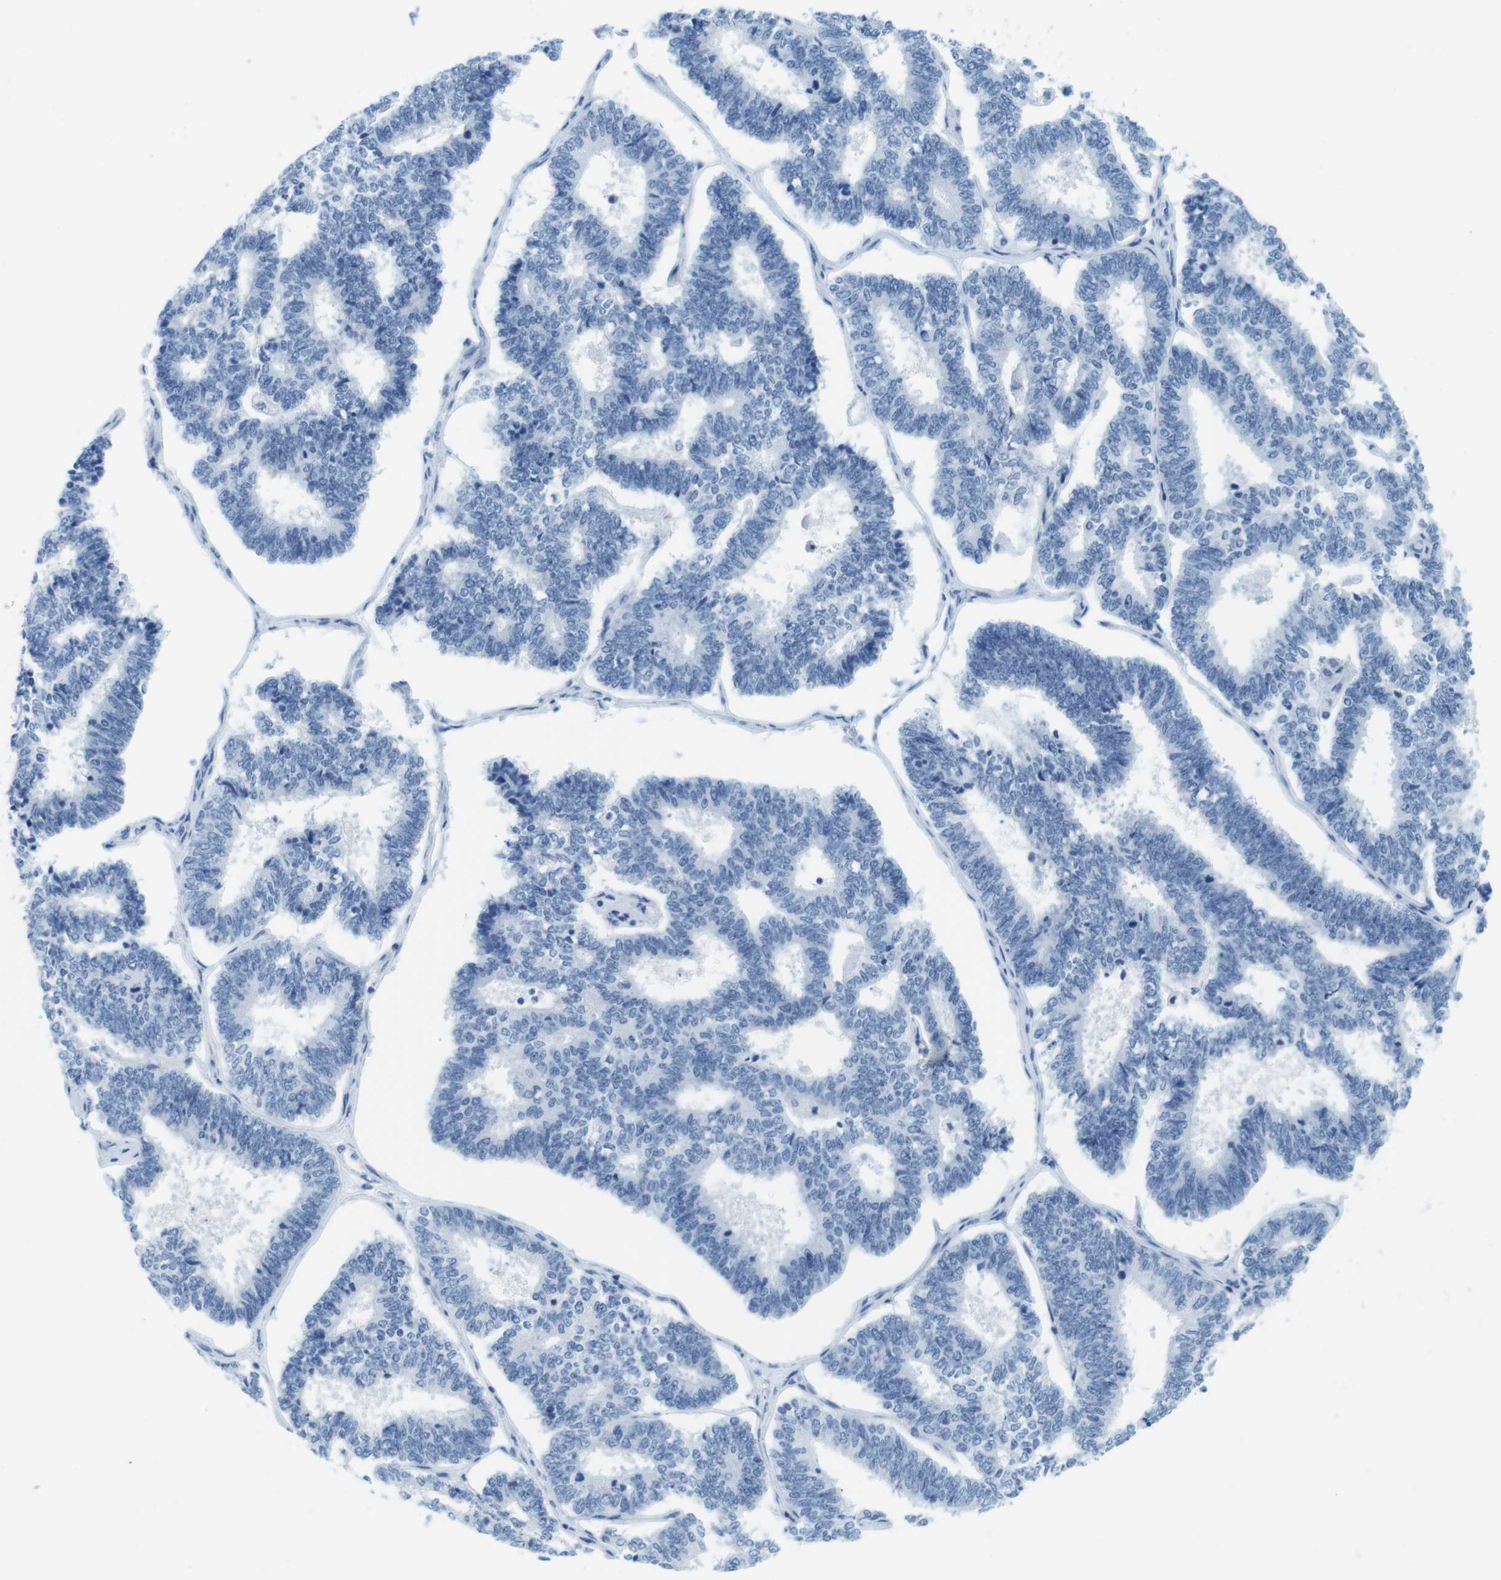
{"staining": {"intensity": "negative", "quantity": "none", "location": "none"}, "tissue": "endometrial cancer", "cell_type": "Tumor cells", "image_type": "cancer", "snomed": [{"axis": "morphology", "description": "Adenocarcinoma, NOS"}, {"axis": "topography", "description": "Endometrium"}], "caption": "Immunohistochemistry (IHC) image of endometrial cancer stained for a protein (brown), which shows no staining in tumor cells.", "gene": "CYP2C9", "patient": {"sex": "female", "age": 70}}